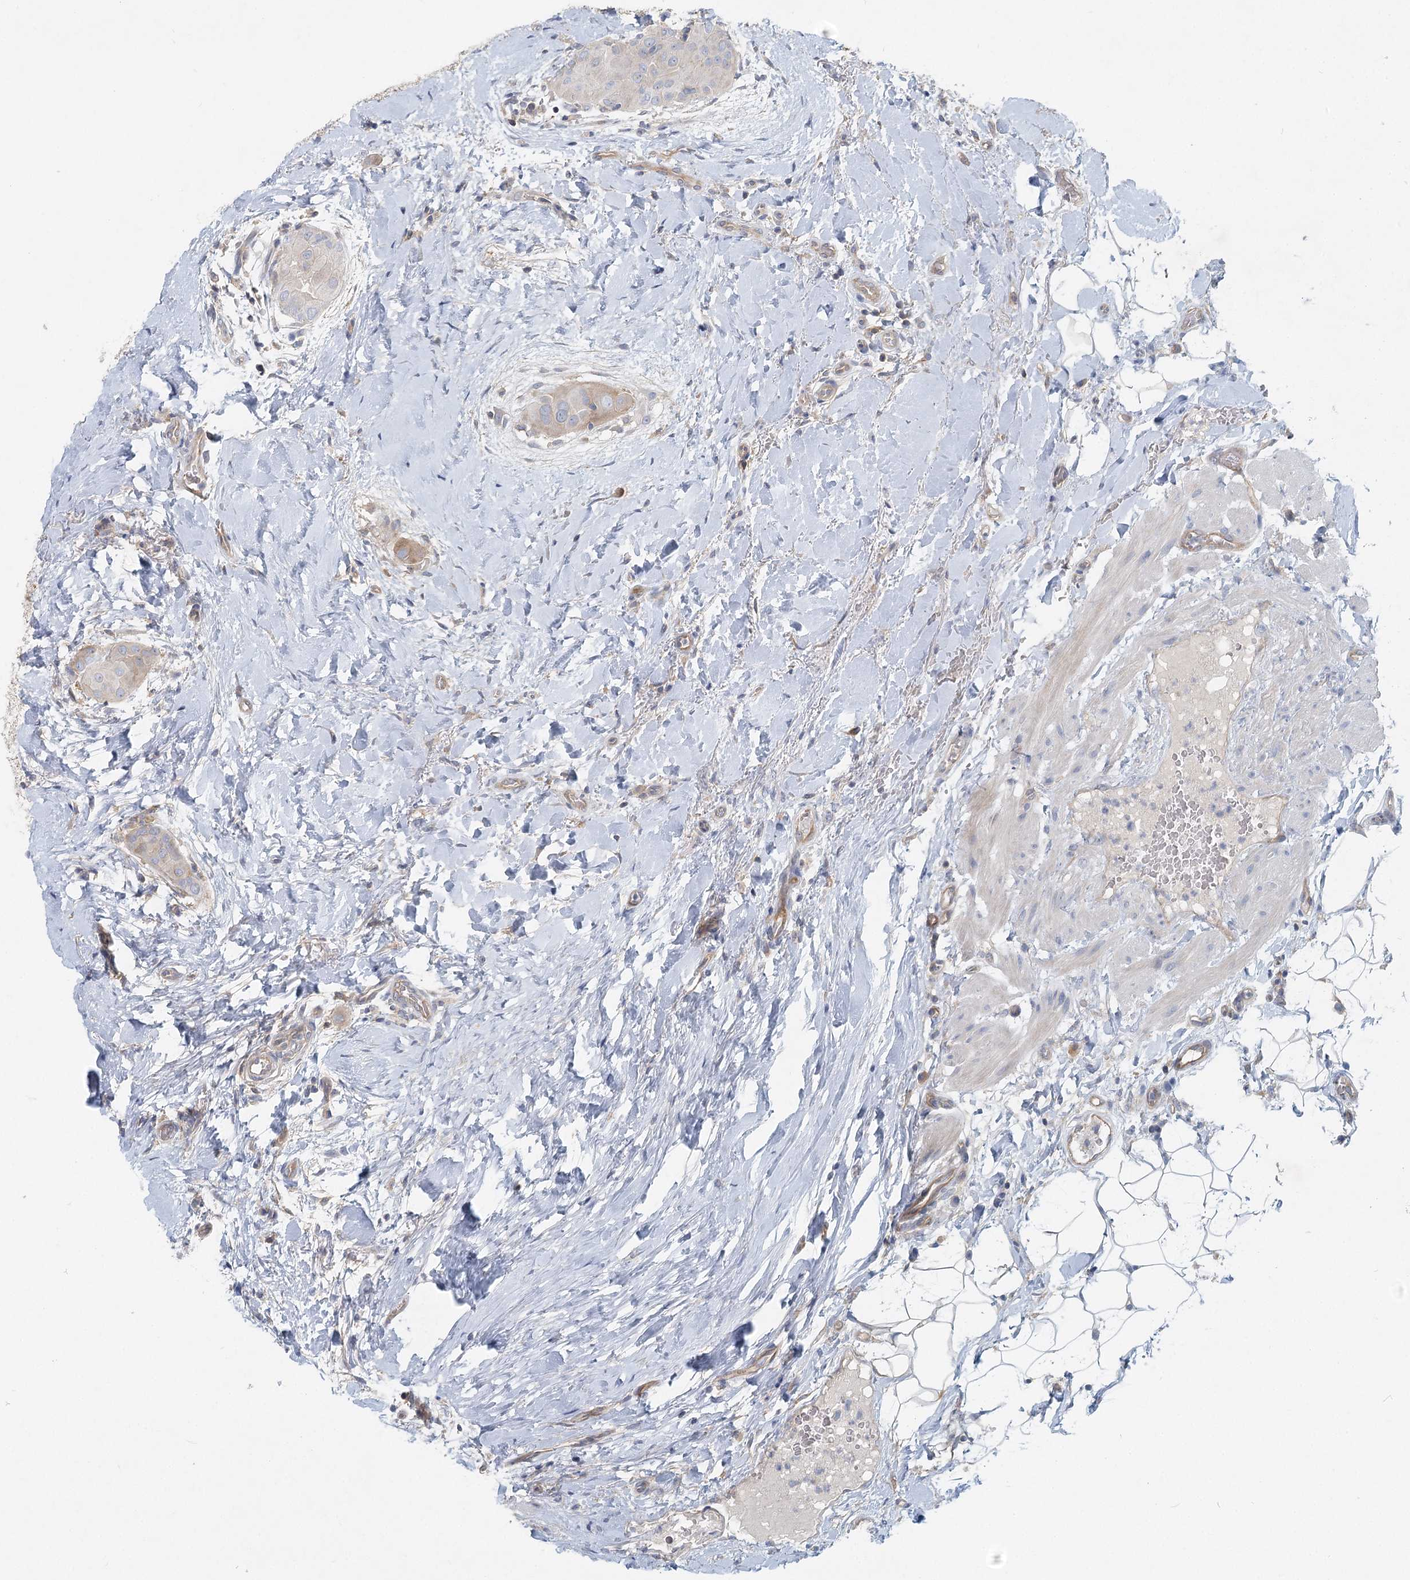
{"staining": {"intensity": "negative", "quantity": "none", "location": "none"}, "tissue": "thyroid cancer", "cell_type": "Tumor cells", "image_type": "cancer", "snomed": [{"axis": "morphology", "description": "Papillary adenocarcinoma, NOS"}, {"axis": "topography", "description": "Thyroid gland"}], "caption": "Immunohistochemistry image of thyroid cancer (papillary adenocarcinoma) stained for a protein (brown), which shows no staining in tumor cells.", "gene": "DNMBP", "patient": {"sex": "male", "age": 33}}